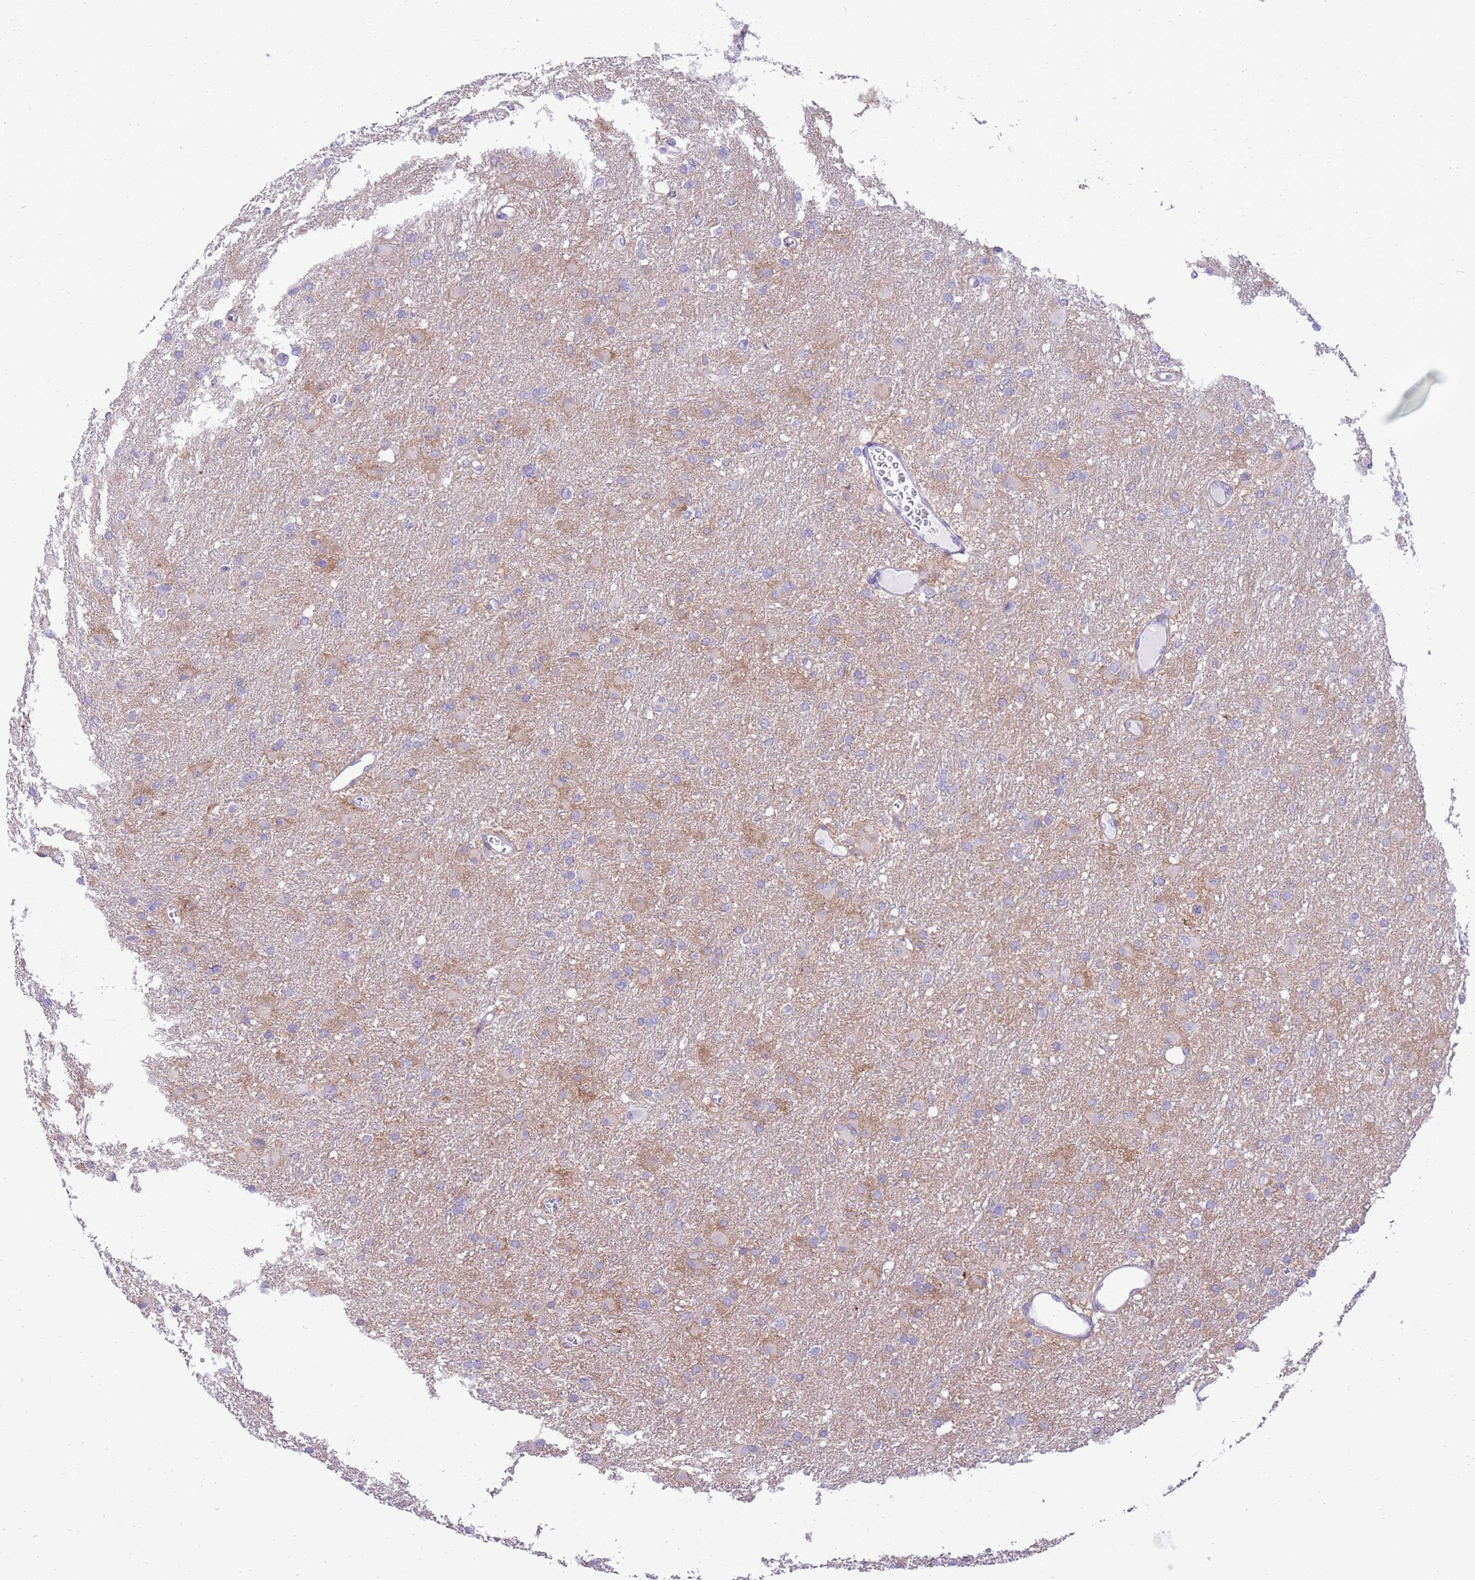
{"staining": {"intensity": "weak", "quantity": "<25%", "location": "cytoplasmic/membranous"}, "tissue": "glioma", "cell_type": "Tumor cells", "image_type": "cancer", "snomed": [{"axis": "morphology", "description": "Glioma, malignant, High grade"}, {"axis": "topography", "description": "Cerebral cortex"}], "caption": "This is an immunohistochemistry photomicrograph of glioma. There is no staining in tumor cells.", "gene": "SLC4A4", "patient": {"sex": "female", "age": 36}}